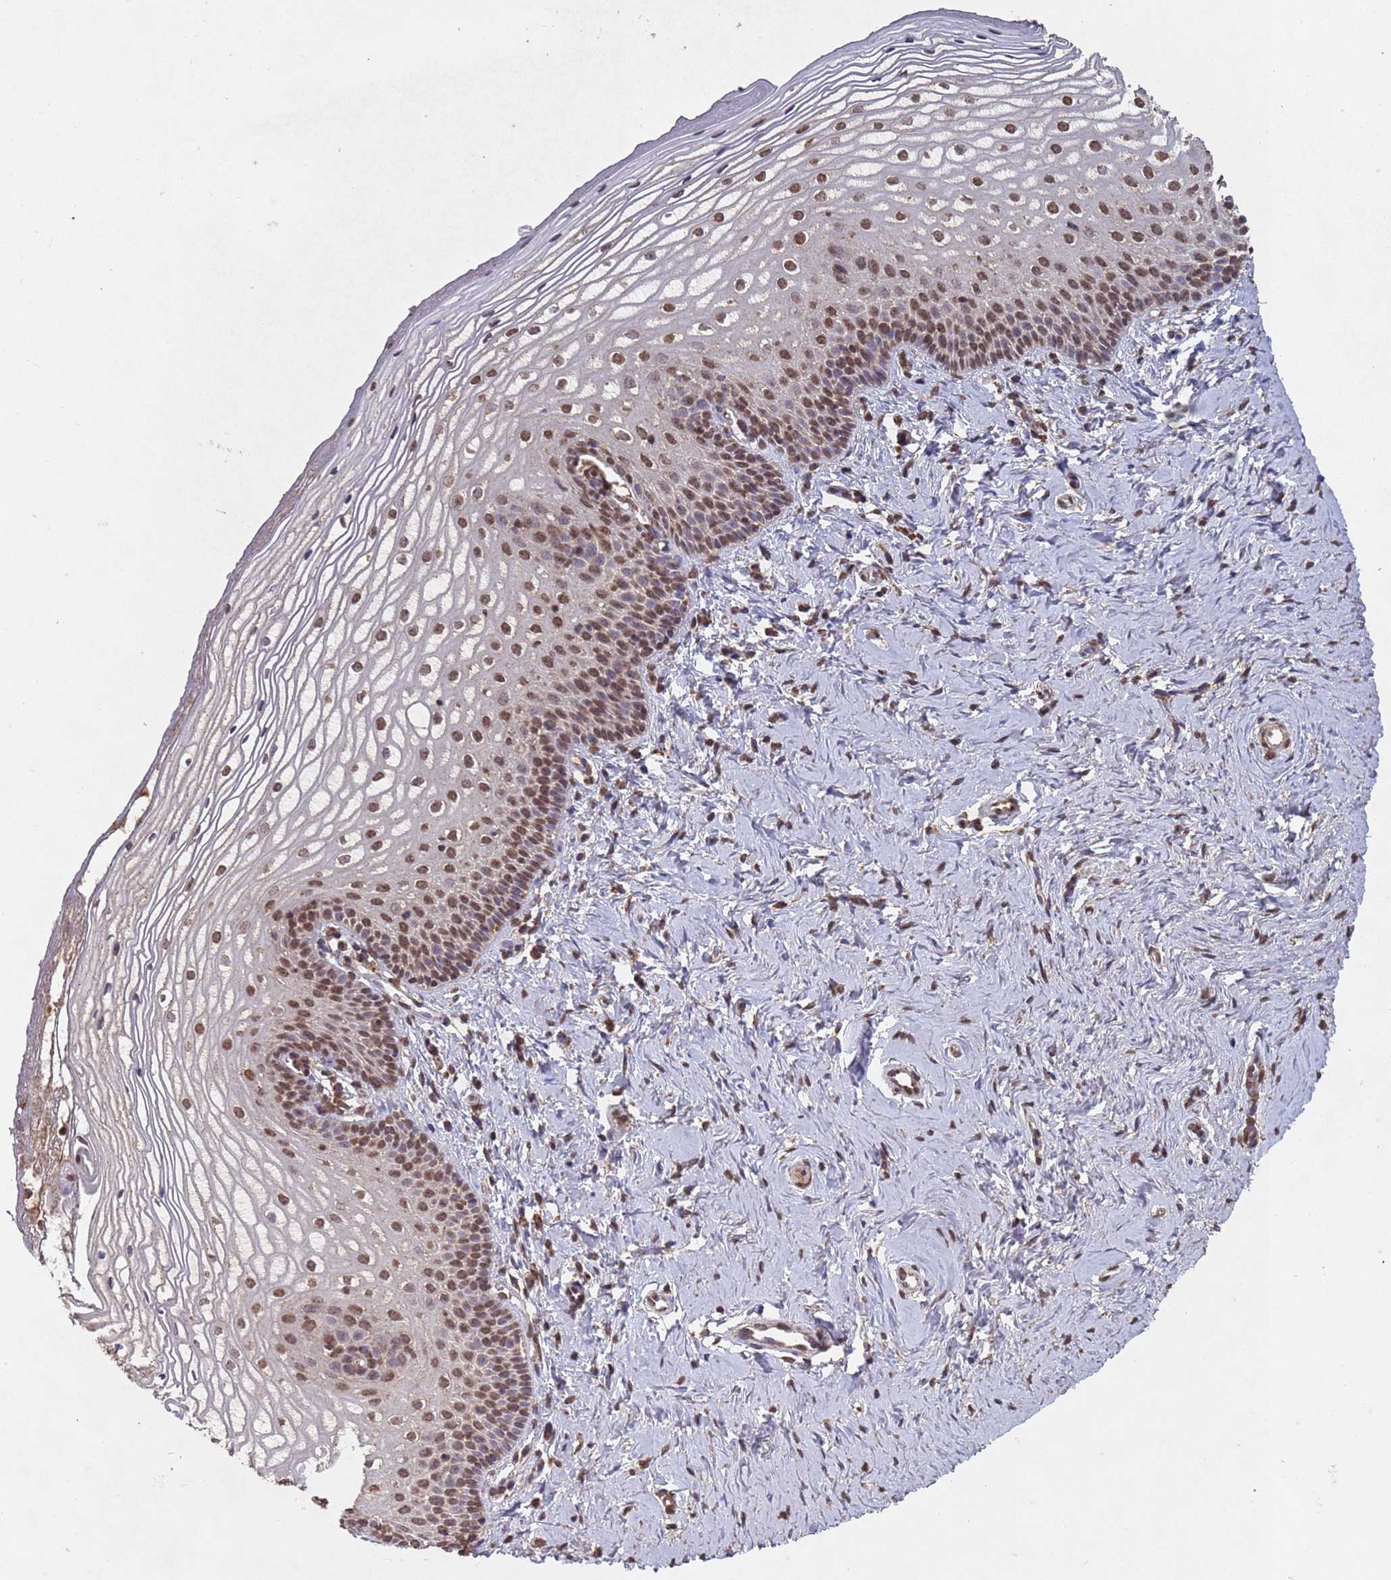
{"staining": {"intensity": "moderate", "quantity": ">75%", "location": "nuclear"}, "tissue": "vagina", "cell_type": "Squamous epithelial cells", "image_type": "normal", "snomed": [{"axis": "morphology", "description": "Normal tissue, NOS"}, {"axis": "topography", "description": "Vagina"}], "caption": "Protein staining of normal vagina displays moderate nuclear staining in approximately >75% of squamous epithelial cells.", "gene": "HDAC10", "patient": {"sex": "female", "age": 56}}